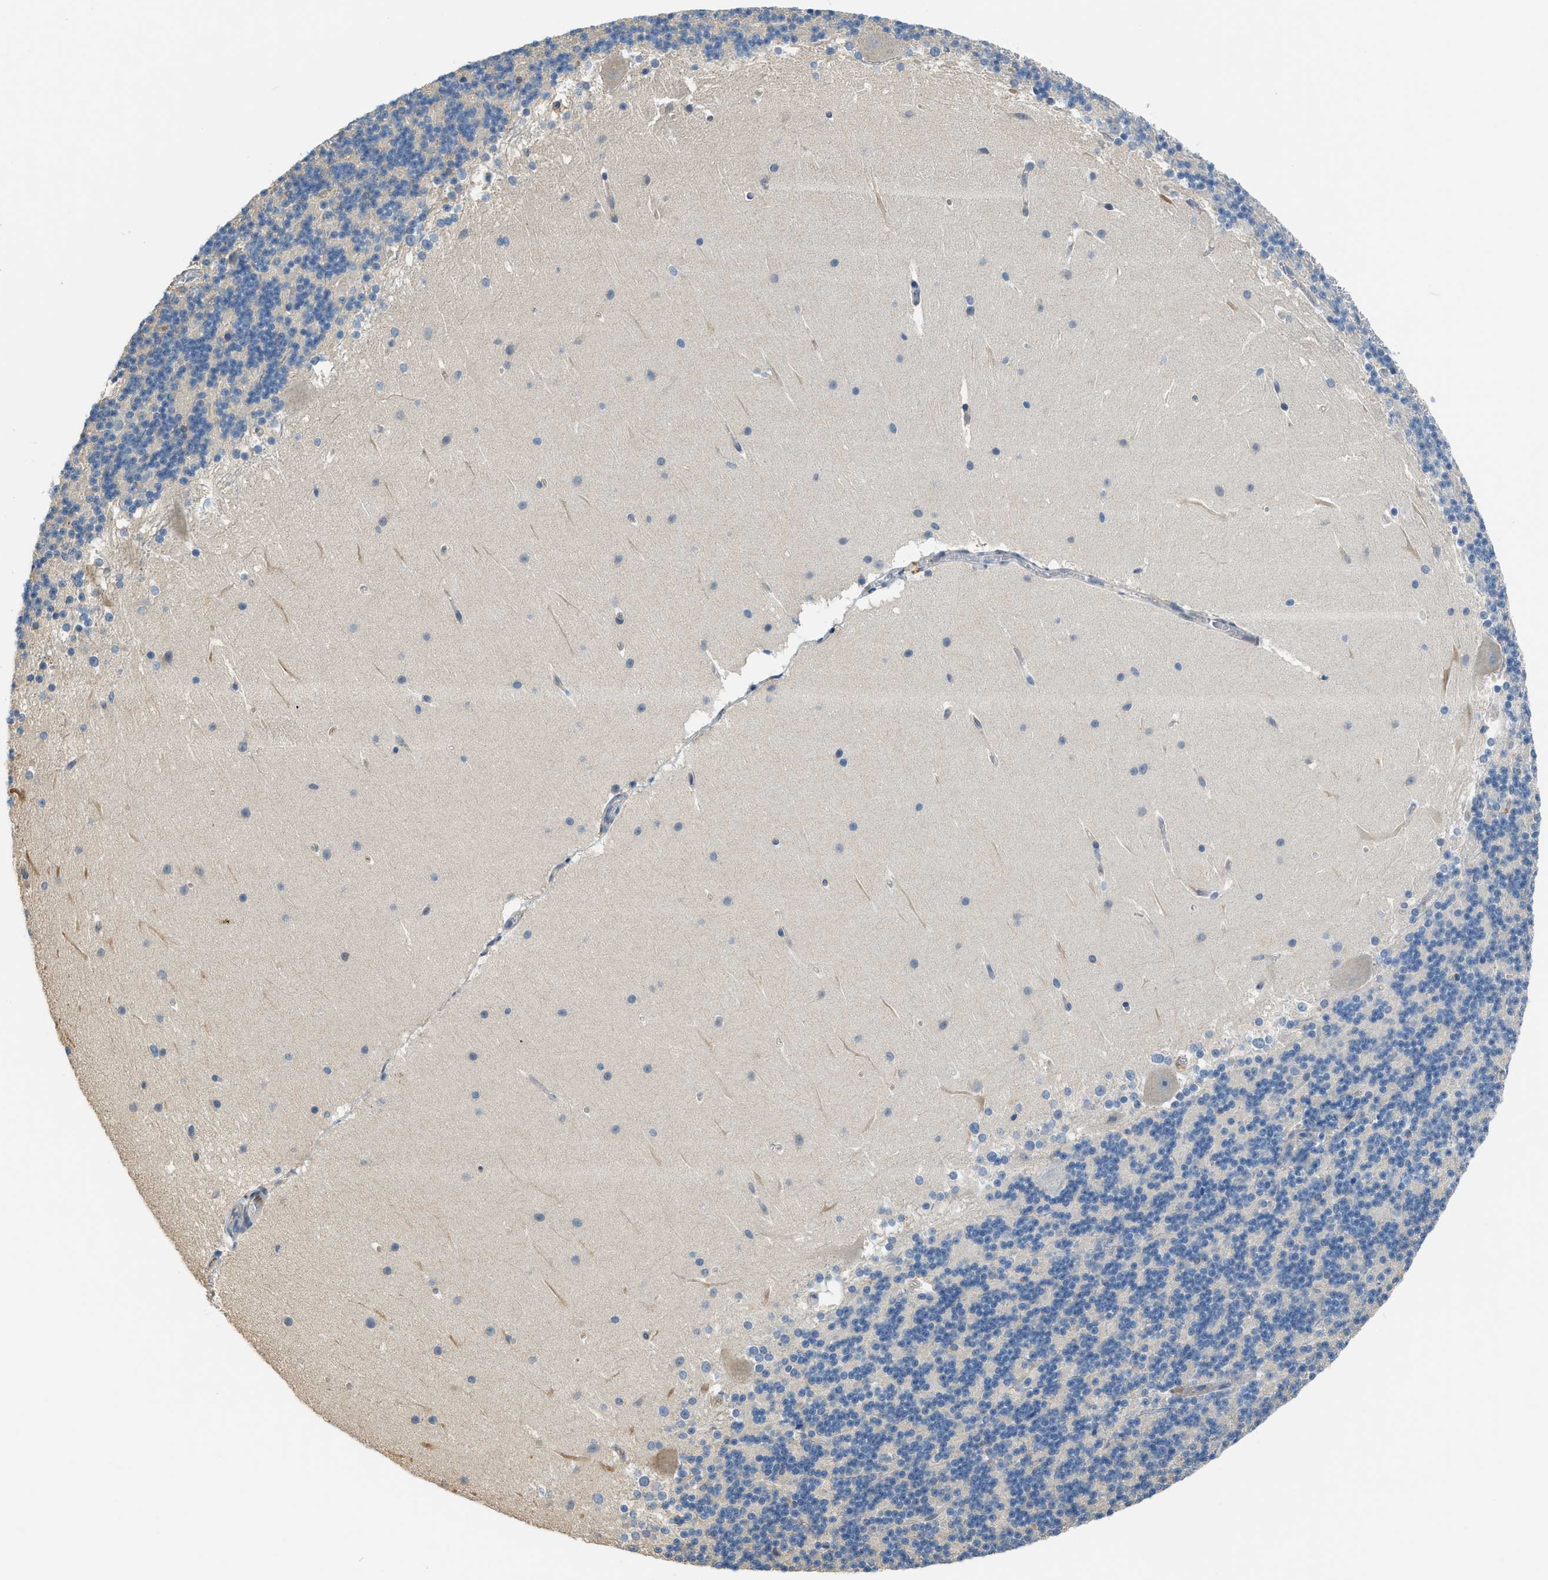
{"staining": {"intensity": "negative", "quantity": "none", "location": "none"}, "tissue": "cerebellum", "cell_type": "Cells in granular layer", "image_type": "normal", "snomed": [{"axis": "morphology", "description": "Normal tissue, NOS"}, {"axis": "topography", "description": "Cerebellum"}], "caption": "Cells in granular layer are negative for brown protein staining in unremarkable cerebellum. (DAB immunohistochemistry (IHC) visualized using brightfield microscopy, high magnification).", "gene": "TMEM154", "patient": {"sex": "female", "age": 19}}